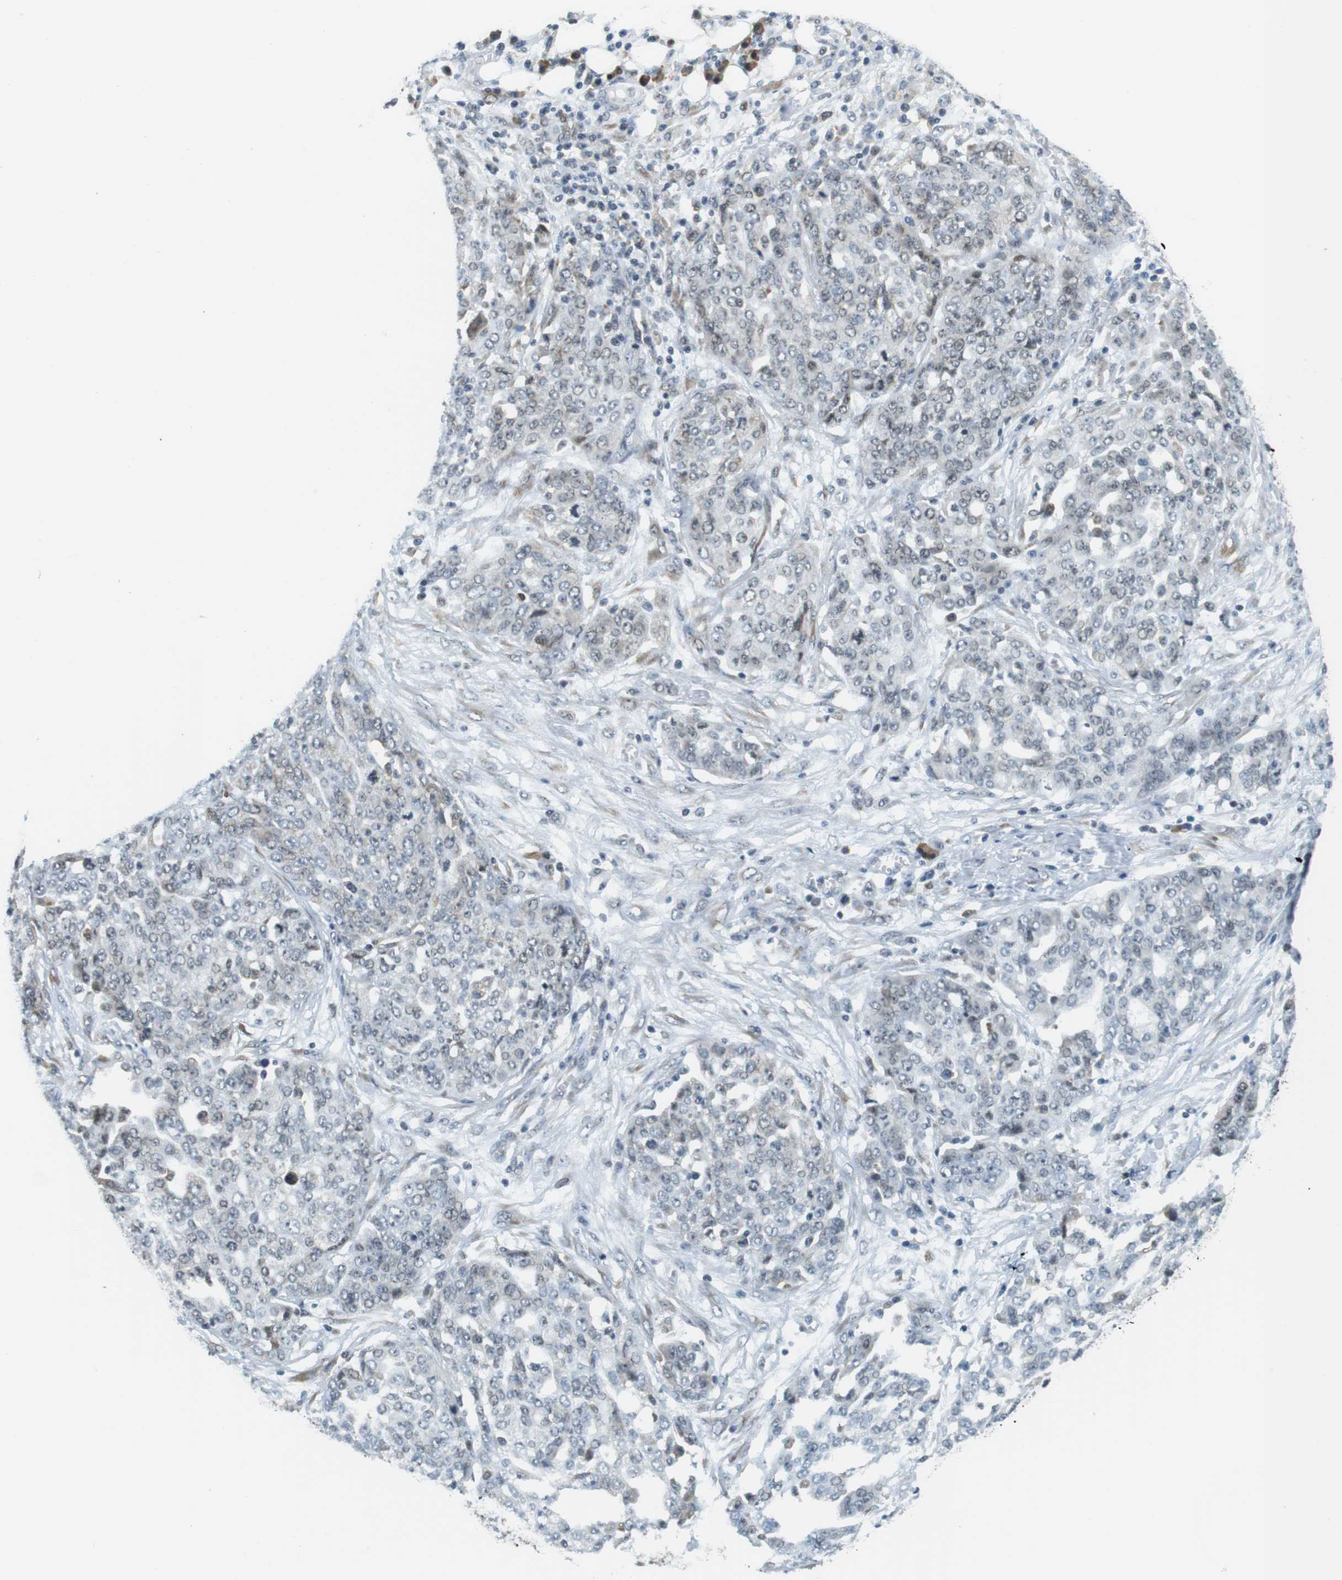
{"staining": {"intensity": "negative", "quantity": "none", "location": "none"}, "tissue": "ovarian cancer", "cell_type": "Tumor cells", "image_type": "cancer", "snomed": [{"axis": "morphology", "description": "Cystadenocarcinoma, serous, NOS"}, {"axis": "topography", "description": "Soft tissue"}, {"axis": "topography", "description": "Ovary"}], "caption": "Serous cystadenocarcinoma (ovarian) stained for a protein using IHC shows no staining tumor cells.", "gene": "RNF38", "patient": {"sex": "female", "age": 57}}